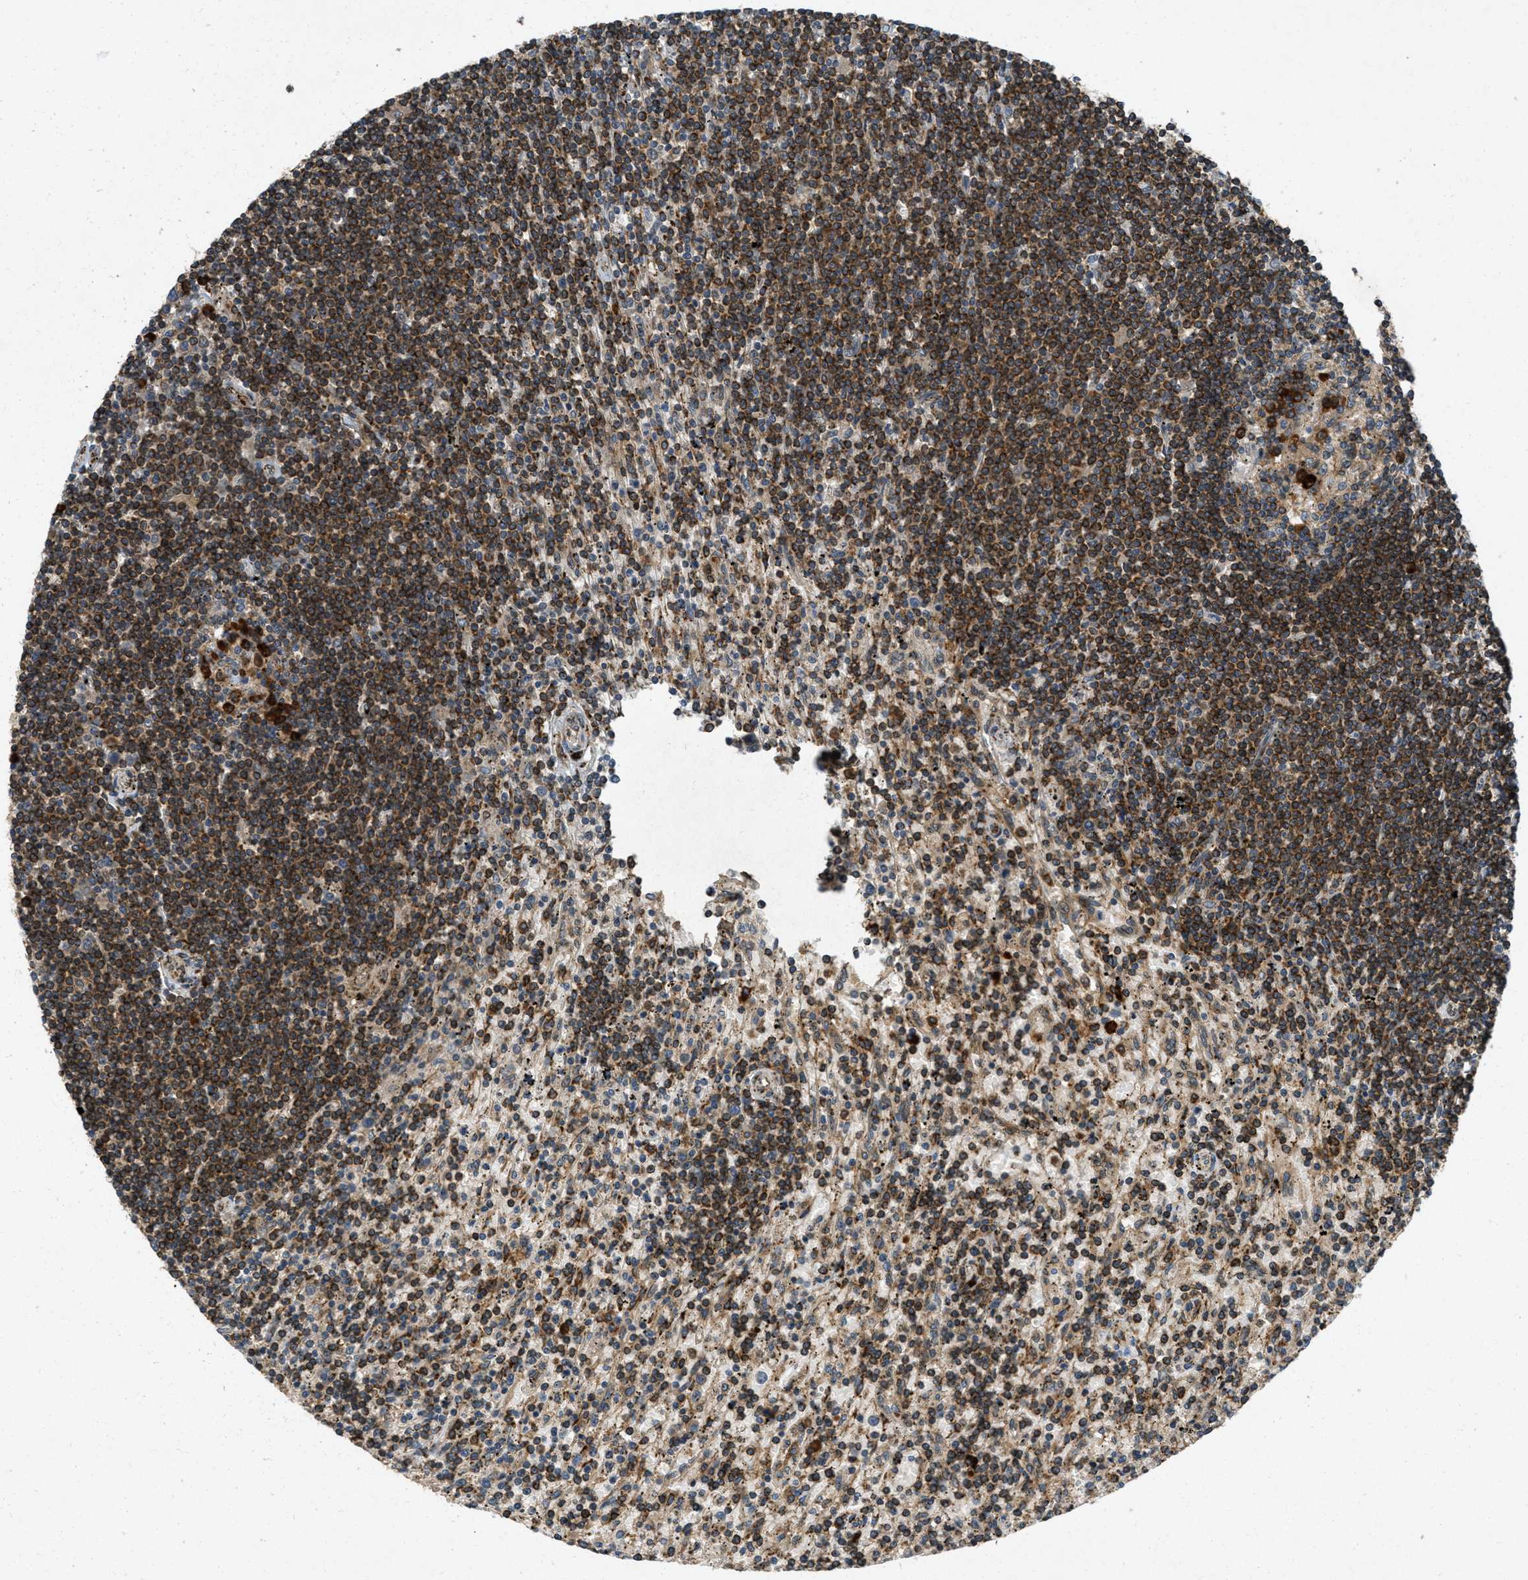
{"staining": {"intensity": "strong", "quantity": ">75%", "location": "cytoplasmic/membranous"}, "tissue": "lymphoma", "cell_type": "Tumor cells", "image_type": "cancer", "snomed": [{"axis": "morphology", "description": "Malignant lymphoma, non-Hodgkin's type, Low grade"}, {"axis": "topography", "description": "Spleen"}], "caption": "Immunohistochemical staining of low-grade malignant lymphoma, non-Hodgkin's type displays high levels of strong cytoplasmic/membranous protein staining in about >75% of tumor cells.", "gene": "PCDH18", "patient": {"sex": "male", "age": 76}}